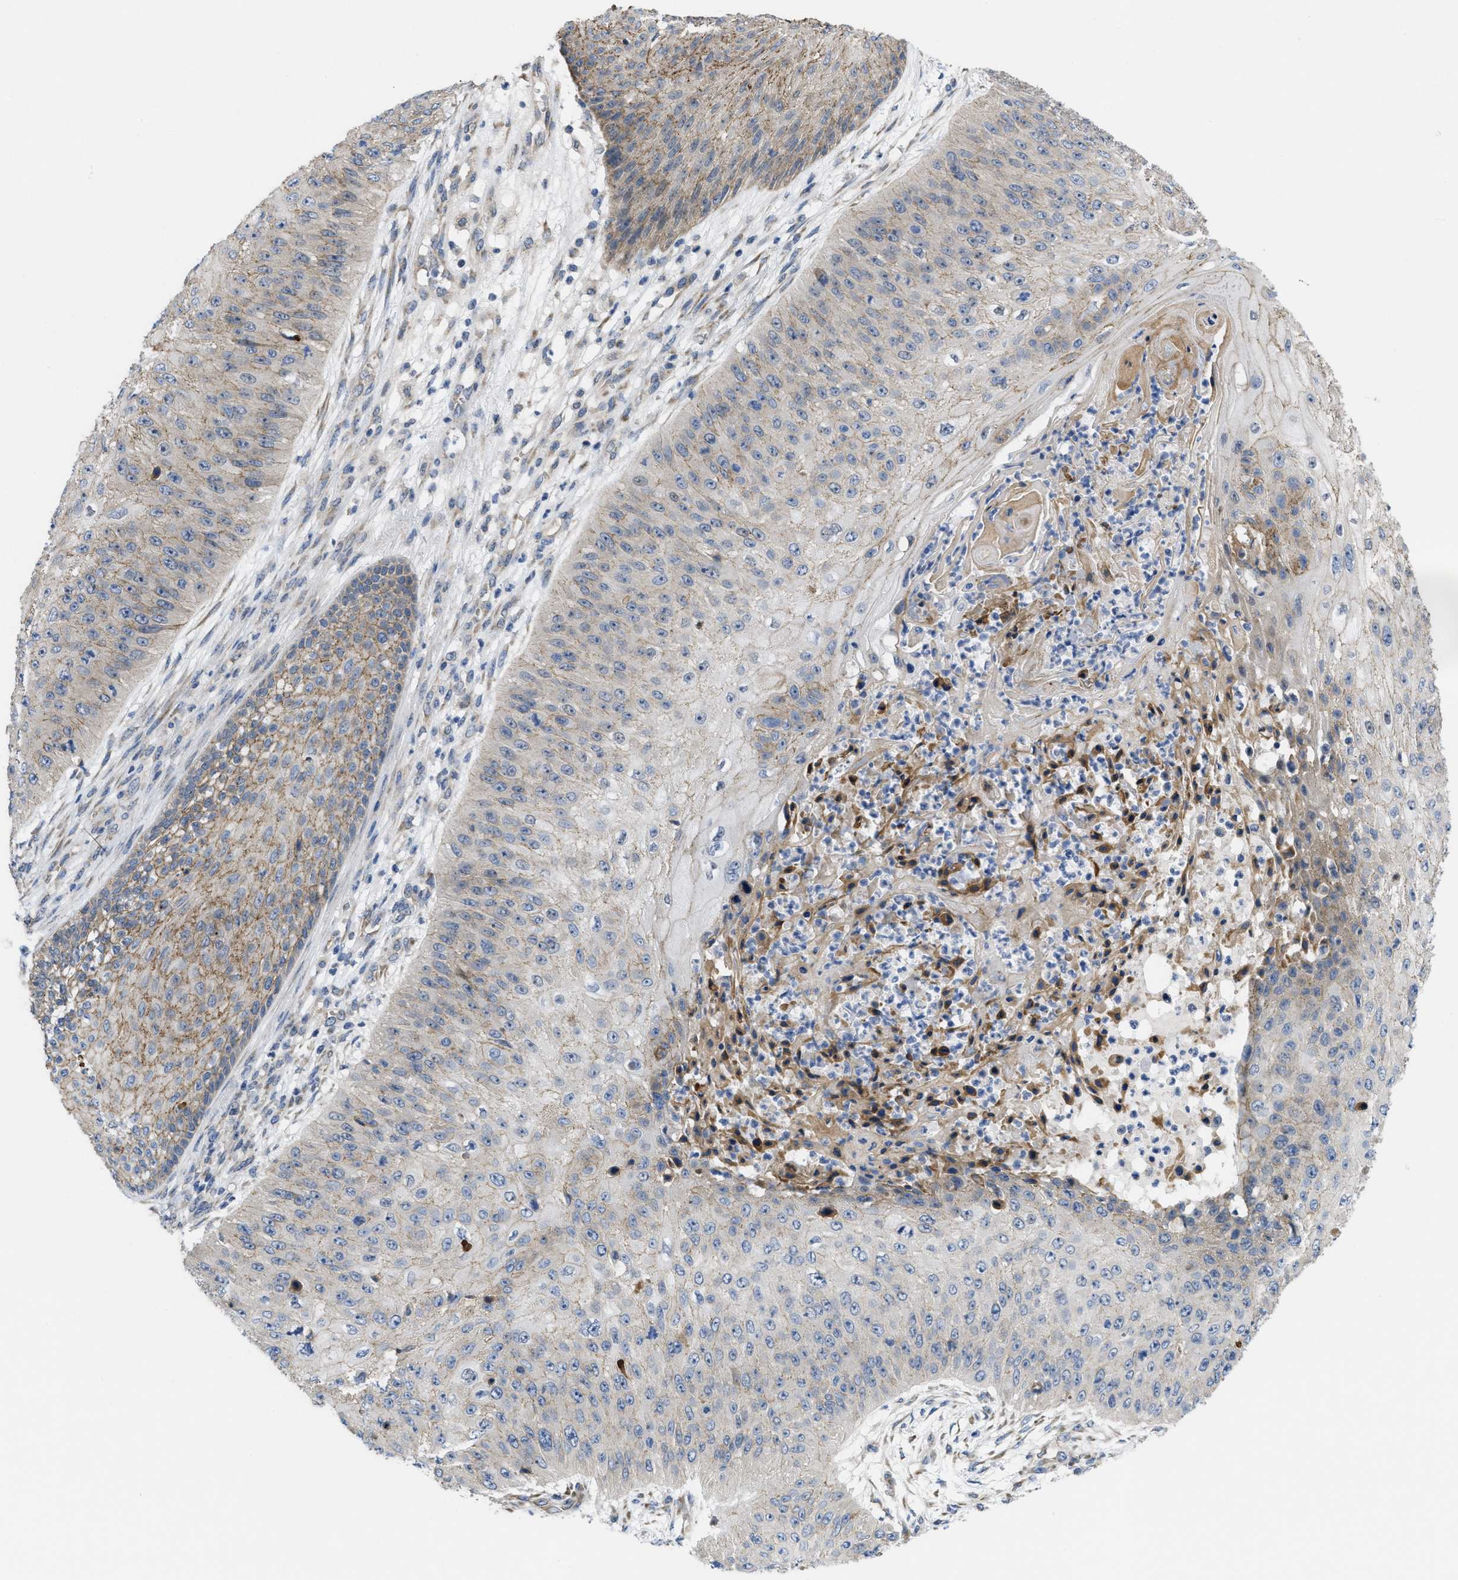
{"staining": {"intensity": "weak", "quantity": "25%-75%", "location": "cytoplasmic/membranous"}, "tissue": "skin cancer", "cell_type": "Tumor cells", "image_type": "cancer", "snomed": [{"axis": "morphology", "description": "Squamous cell carcinoma, NOS"}, {"axis": "topography", "description": "Skin"}], "caption": "Protein expression analysis of skin squamous cell carcinoma demonstrates weak cytoplasmic/membranous staining in approximately 25%-75% of tumor cells.", "gene": "CDPF1", "patient": {"sex": "female", "age": 80}}